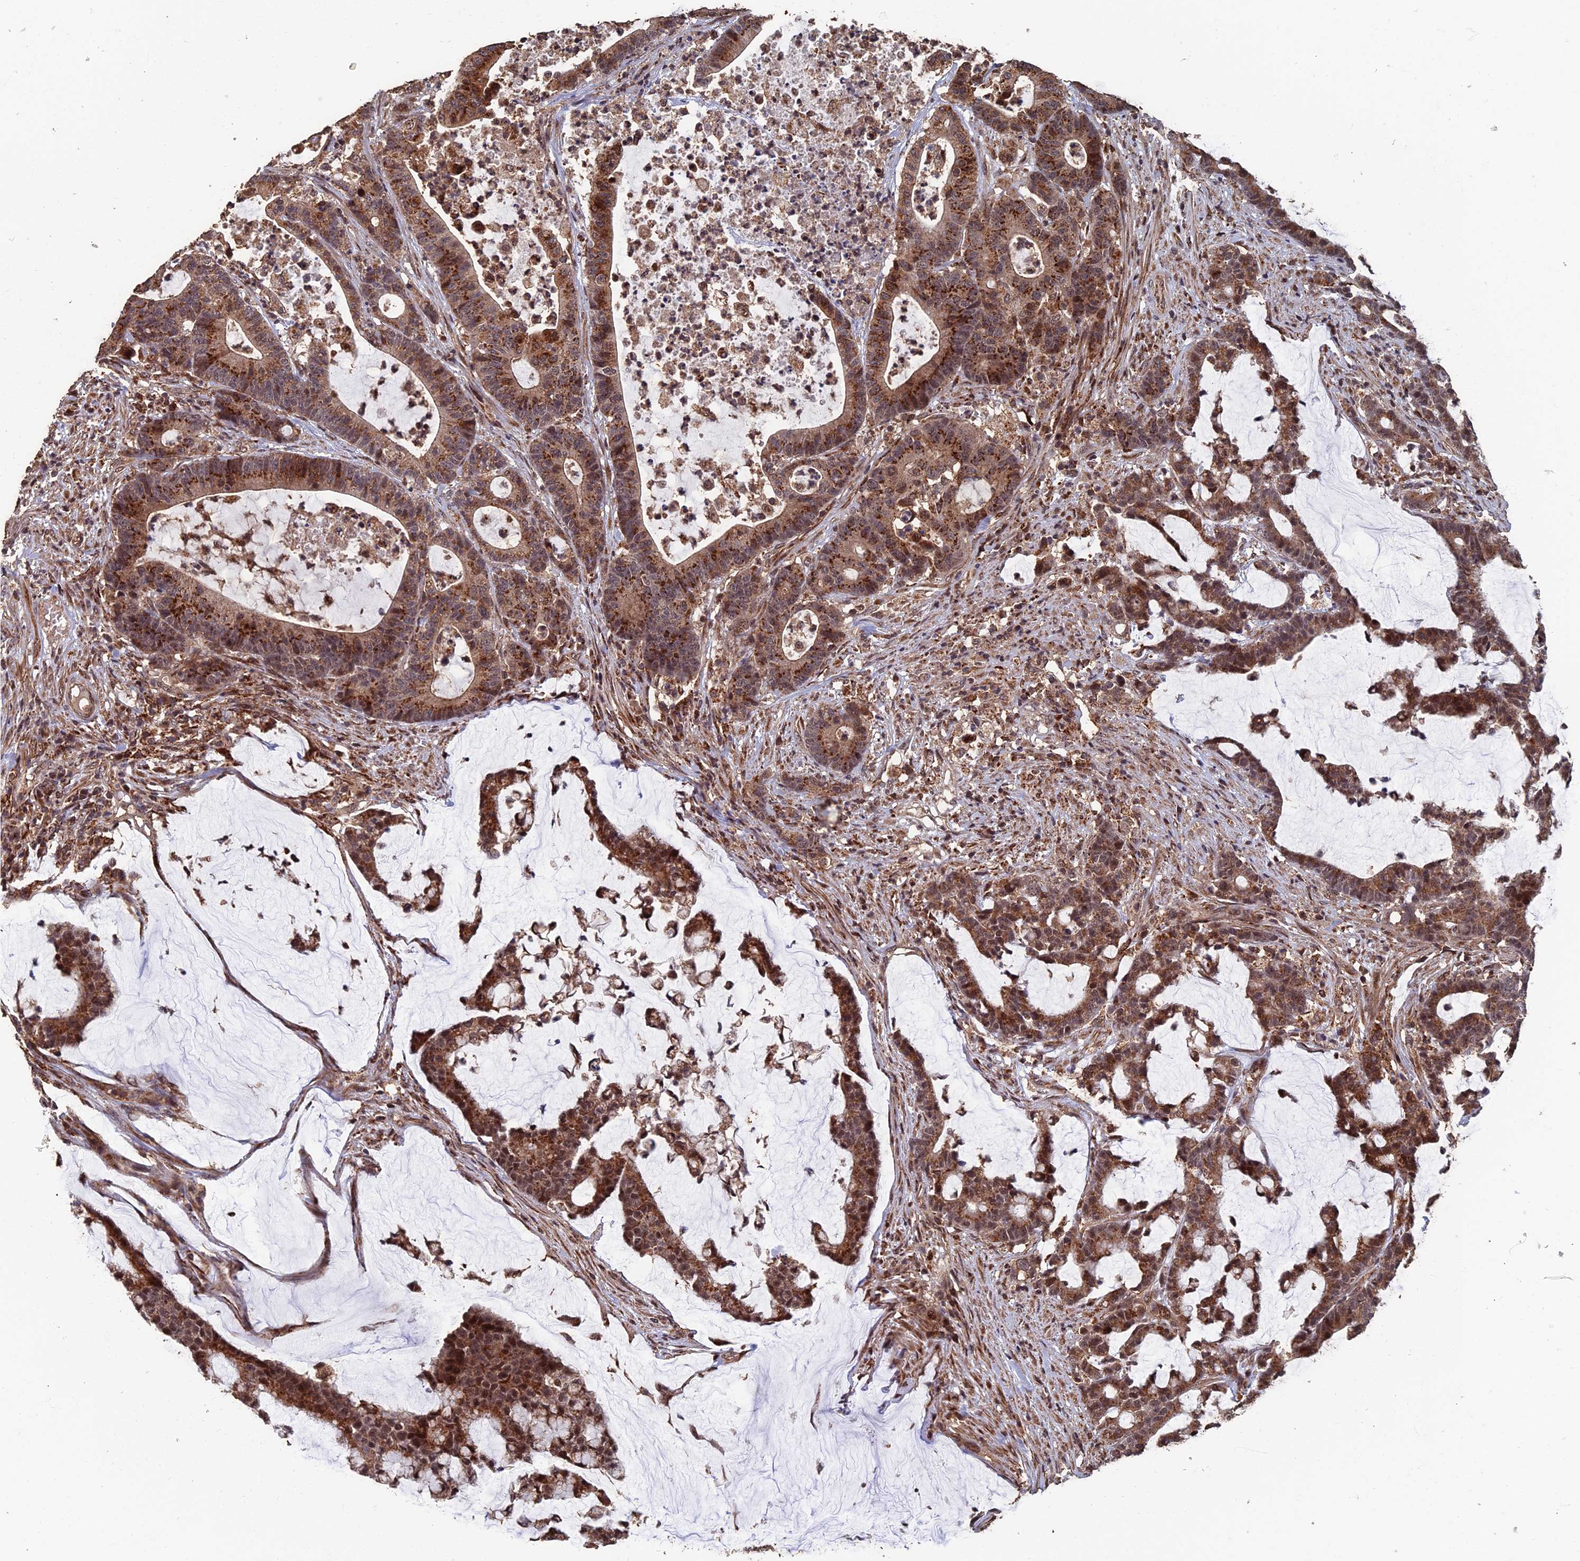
{"staining": {"intensity": "strong", "quantity": "25%-75%", "location": "cytoplasmic/membranous"}, "tissue": "colorectal cancer", "cell_type": "Tumor cells", "image_type": "cancer", "snomed": [{"axis": "morphology", "description": "Adenocarcinoma, NOS"}, {"axis": "topography", "description": "Colon"}], "caption": "An image of human colorectal cancer (adenocarcinoma) stained for a protein reveals strong cytoplasmic/membranous brown staining in tumor cells.", "gene": "RASGRF1", "patient": {"sex": "female", "age": 84}}